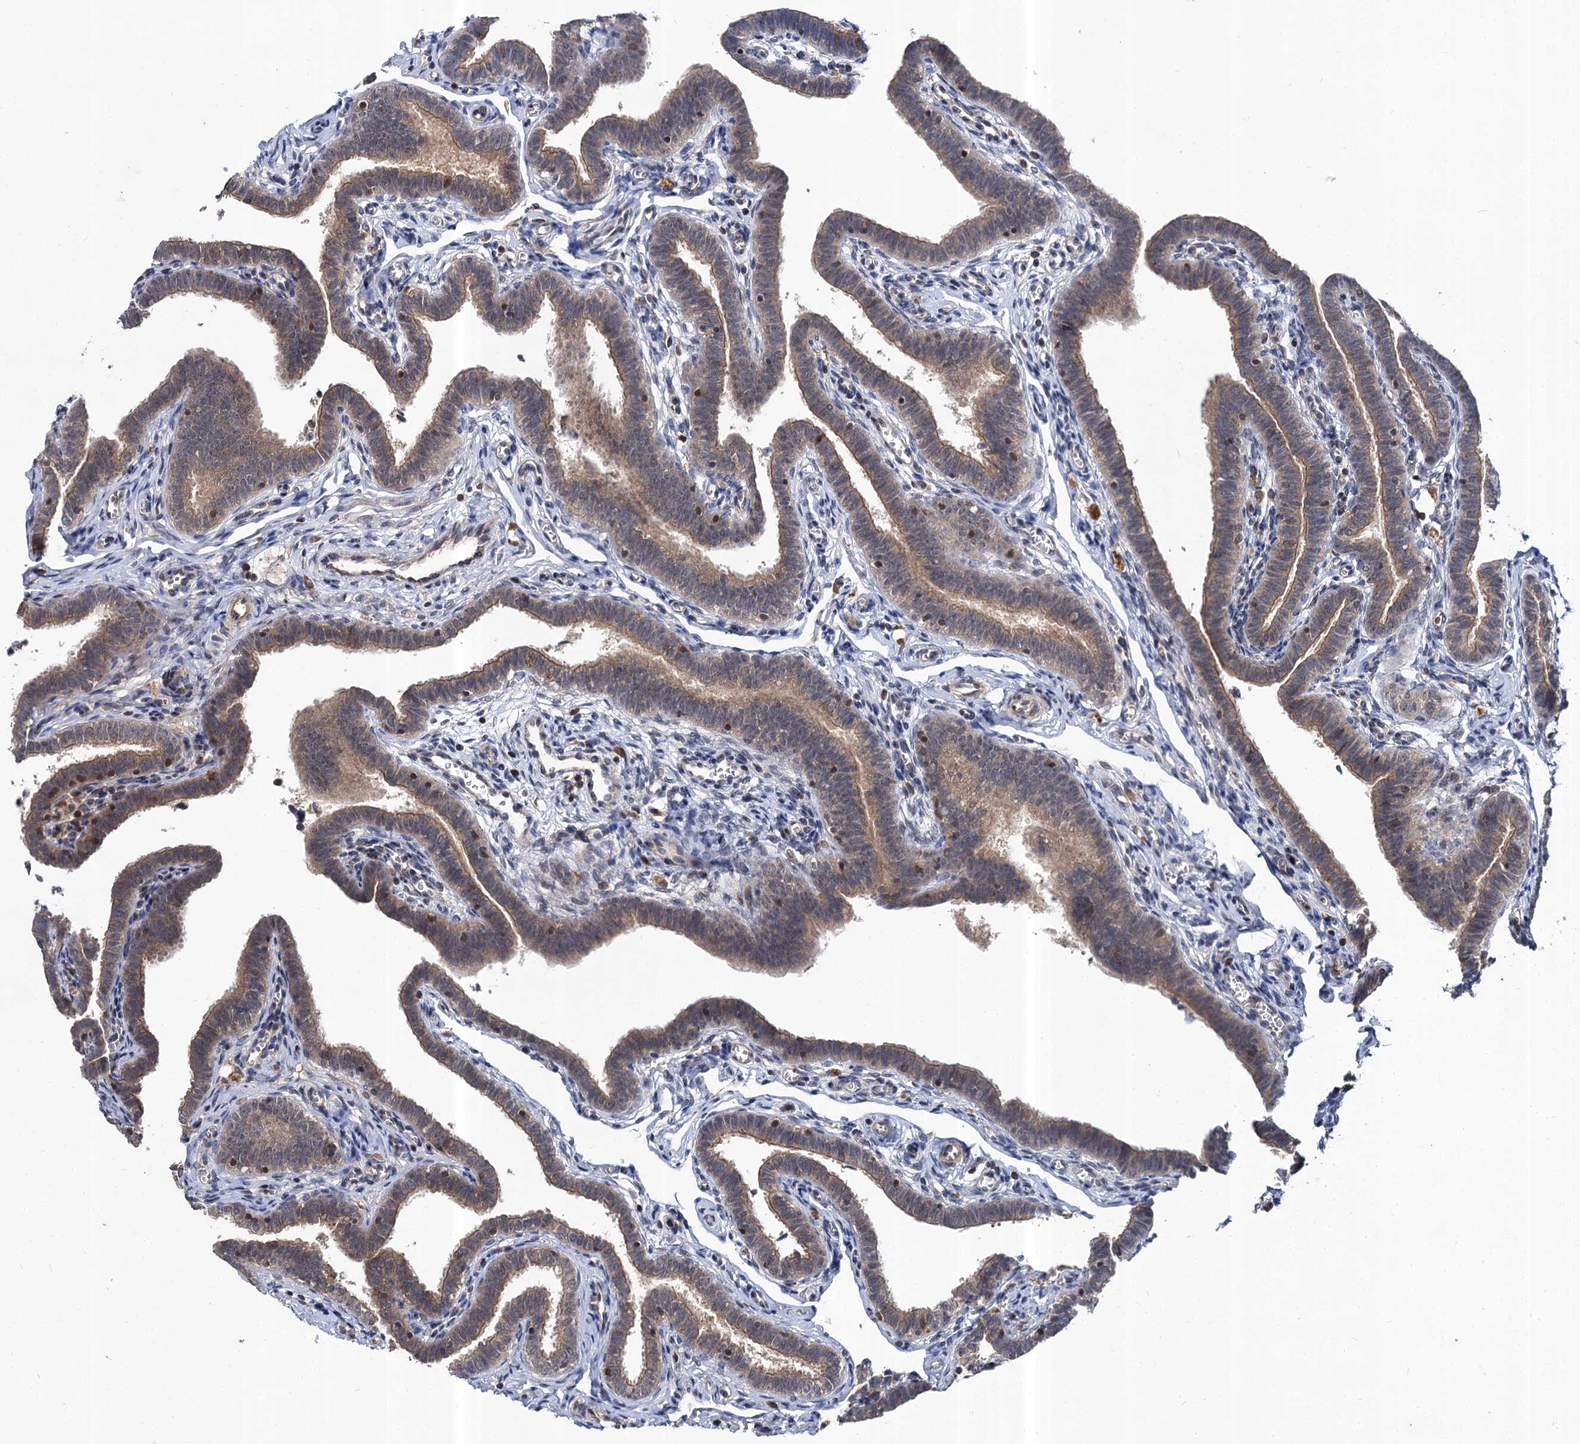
{"staining": {"intensity": "moderate", "quantity": ">75%", "location": "cytoplasmic/membranous"}, "tissue": "fallopian tube", "cell_type": "Glandular cells", "image_type": "normal", "snomed": [{"axis": "morphology", "description": "Normal tissue, NOS"}, {"axis": "topography", "description": "Fallopian tube"}], "caption": "Glandular cells show moderate cytoplasmic/membranous expression in approximately >75% of cells in benign fallopian tube.", "gene": "ABLIM1", "patient": {"sex": "female", "age": 36}}